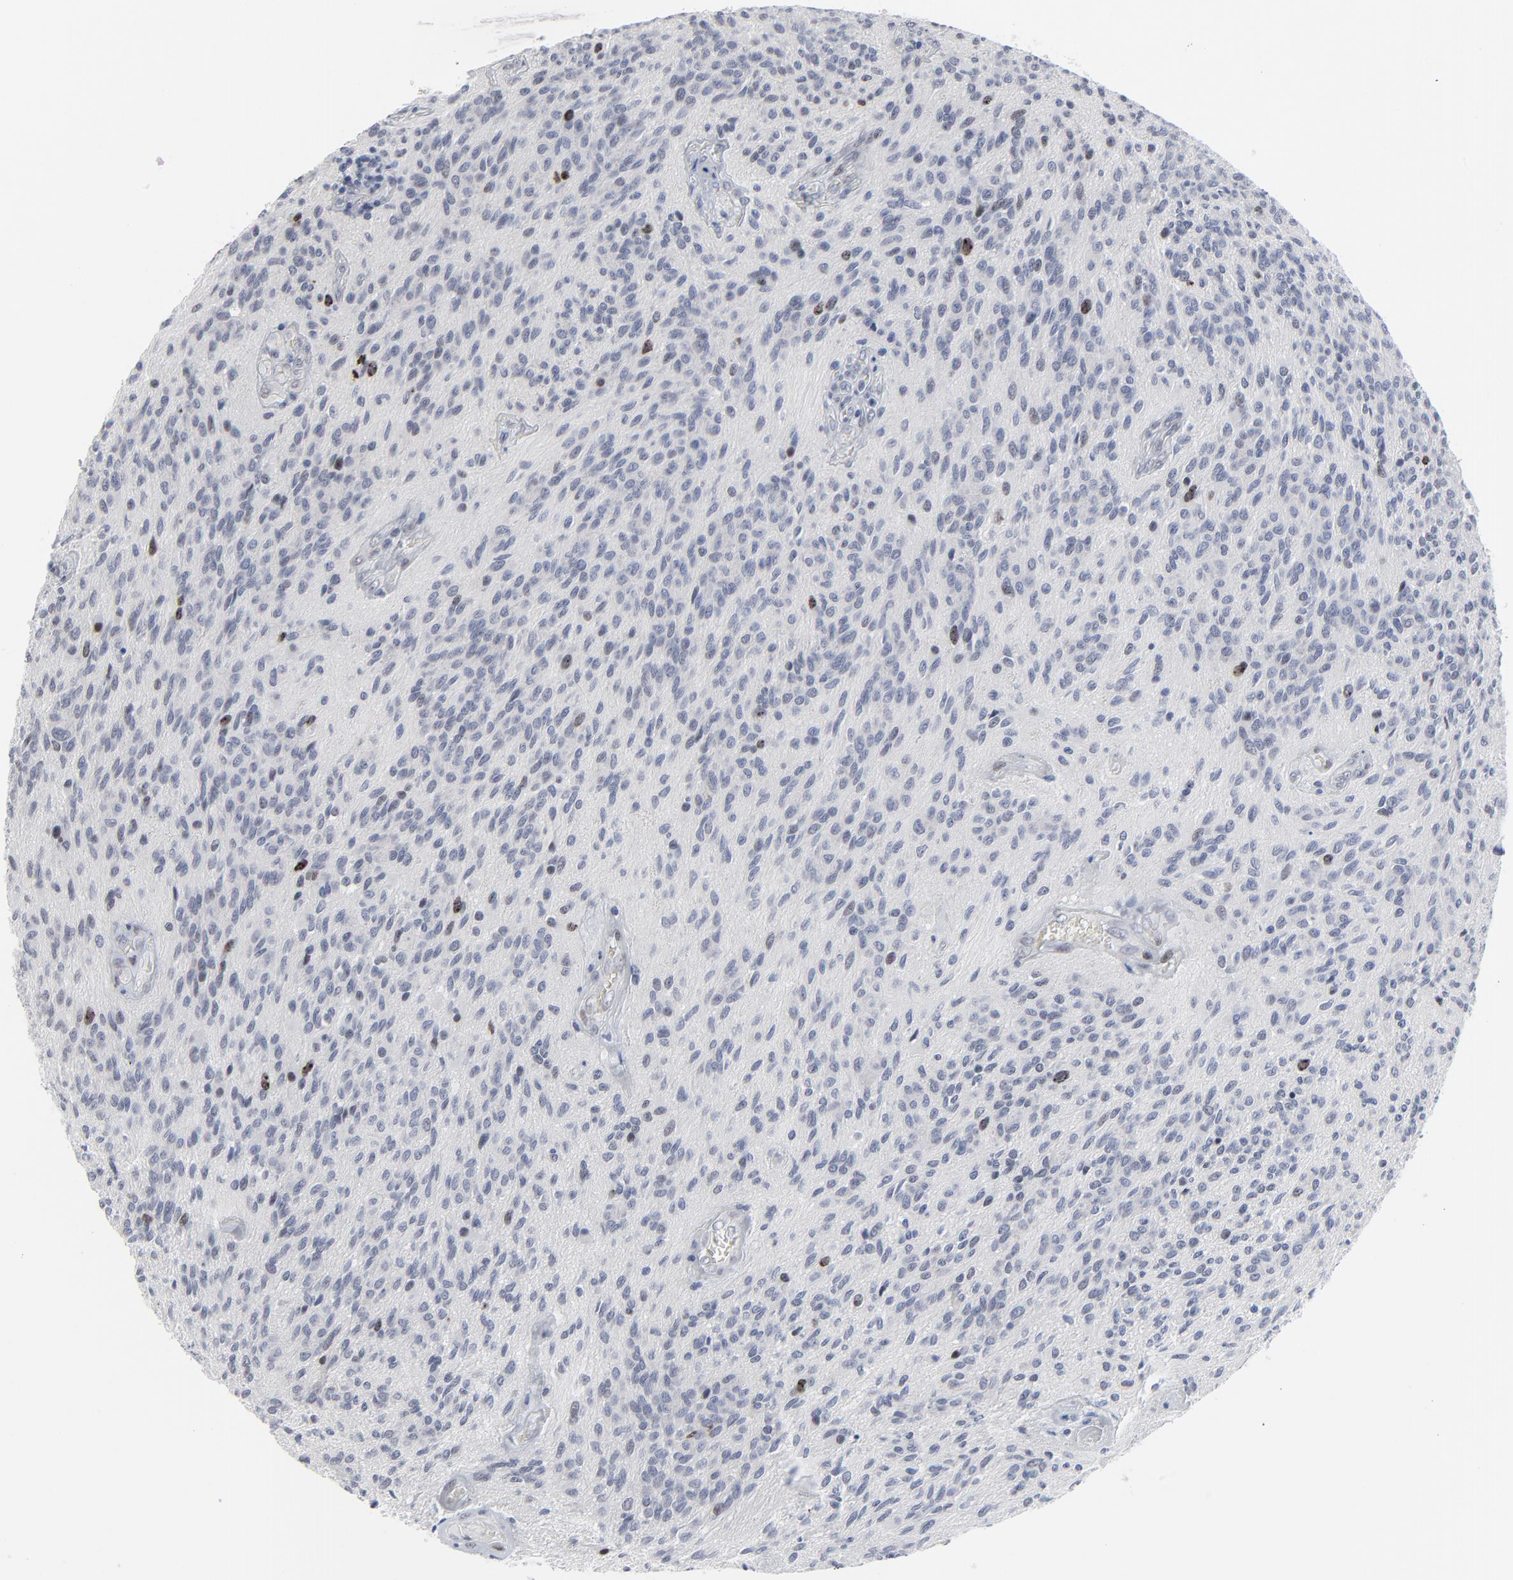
{"staining": {"intensity": "weak", "quantity": "<25%", "location": "nuclear"}, "tissue": "glioma", "cell_type": "Tumor cells", "image_type": "cancer", "snomed": [{"axis": "morphology", "description": "Glioma, malignant, Low grade"}, {"axis": "topography", "description": "Brain"}], "caption": "A high-resolution image shows immunohistochemistry staining of glioma, which shows no significant positivity in tumor cells.", "gene": "ZNF589", "patient": {"sex": "female", "age": 15}}